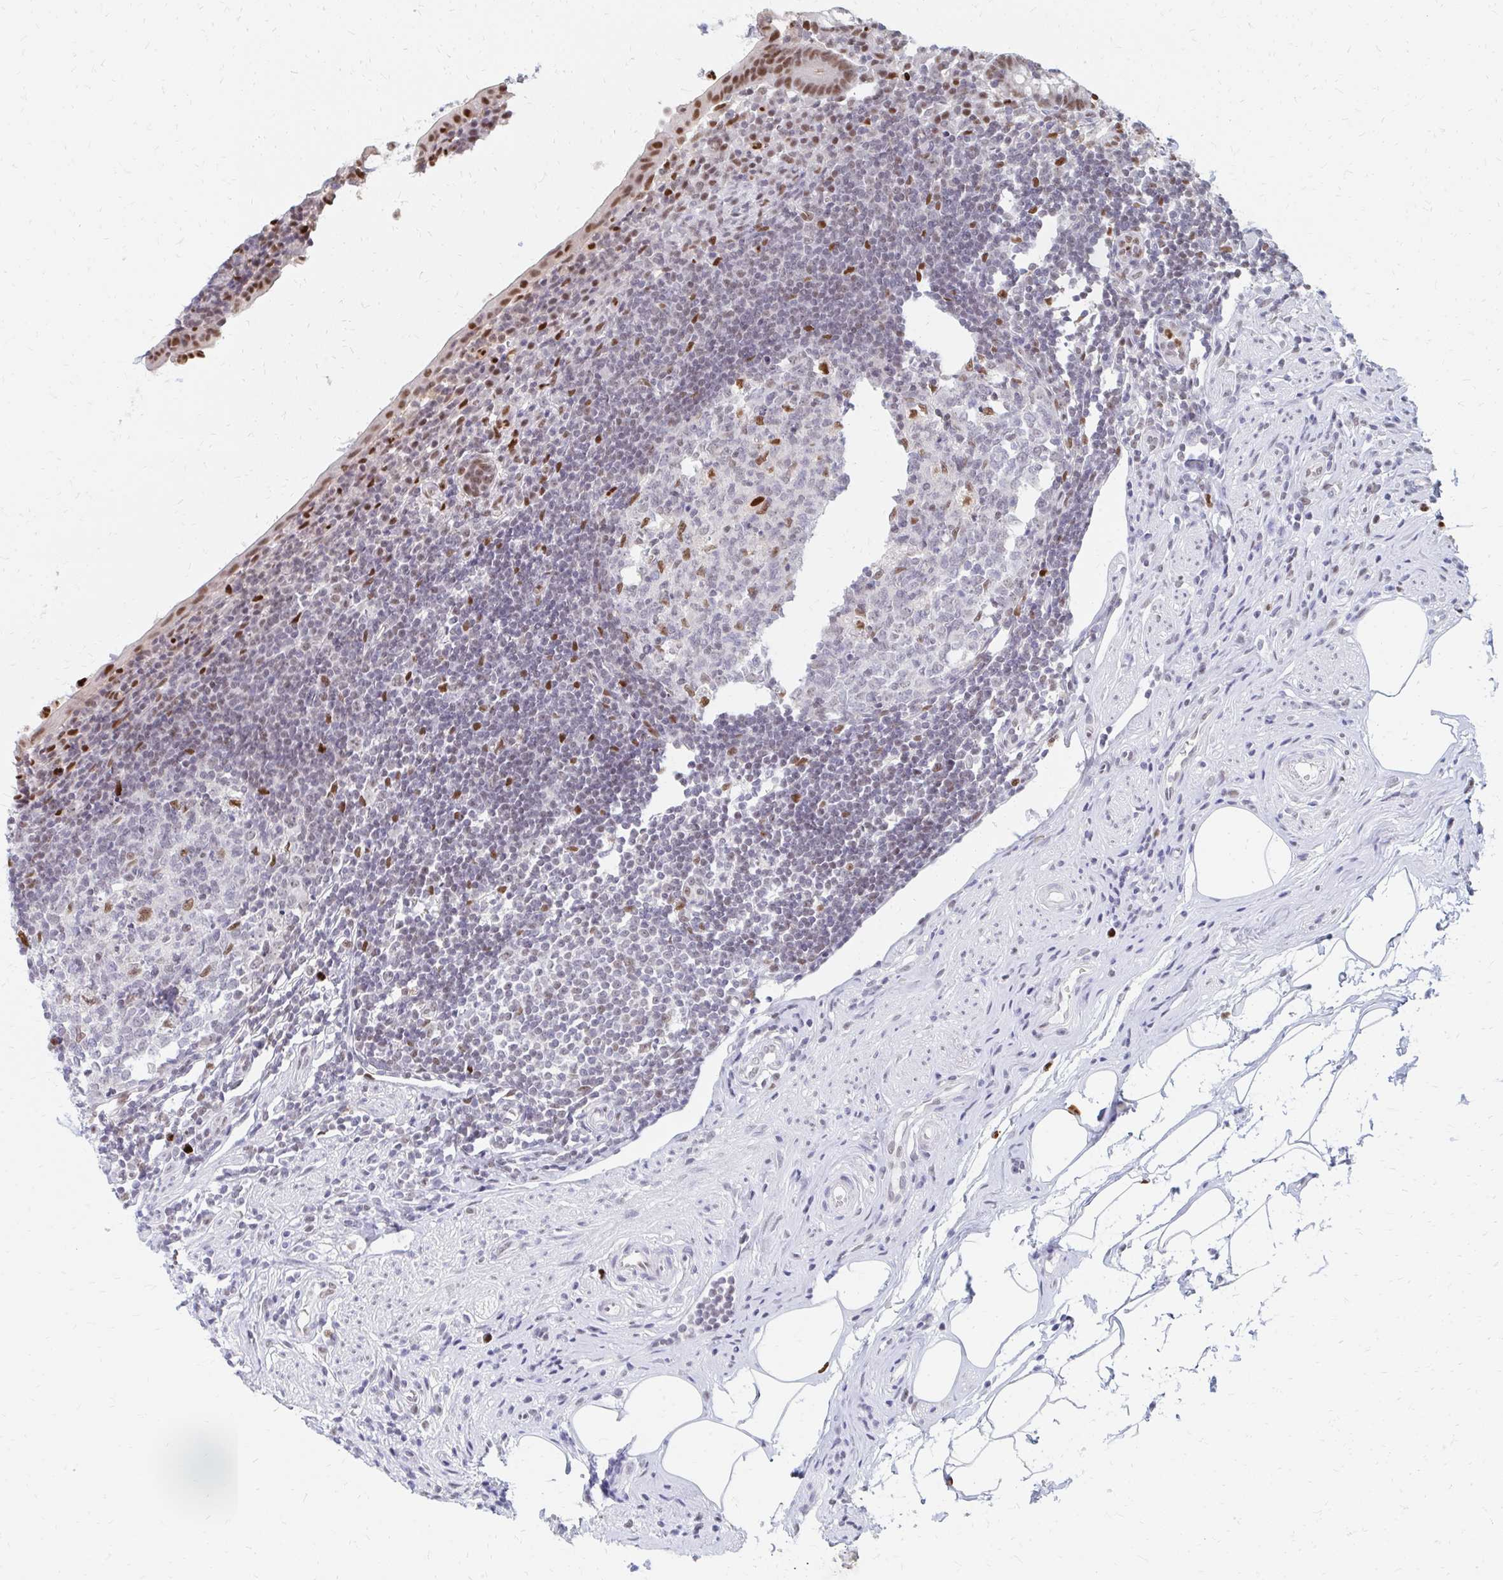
{"staining": {"intensity": "moderate", "quantity": ">75%", "location": "nuclear"}, "tissue": "appendix", "cell_type": "Glandular cells", "image_type": "normal", "snomed": [{"axis": "morphology", "description": "Normal tissue, NOS"}, {"axis": "topography", "description": "Appendix"}], "caption": "Immunohistochemical staining of normal human appendix exhibits medium levels of moderate nuclear expression in about >75% of glandular cells.", "gene": "PLK3", "patient": {"sex": "female", "age": 56}}